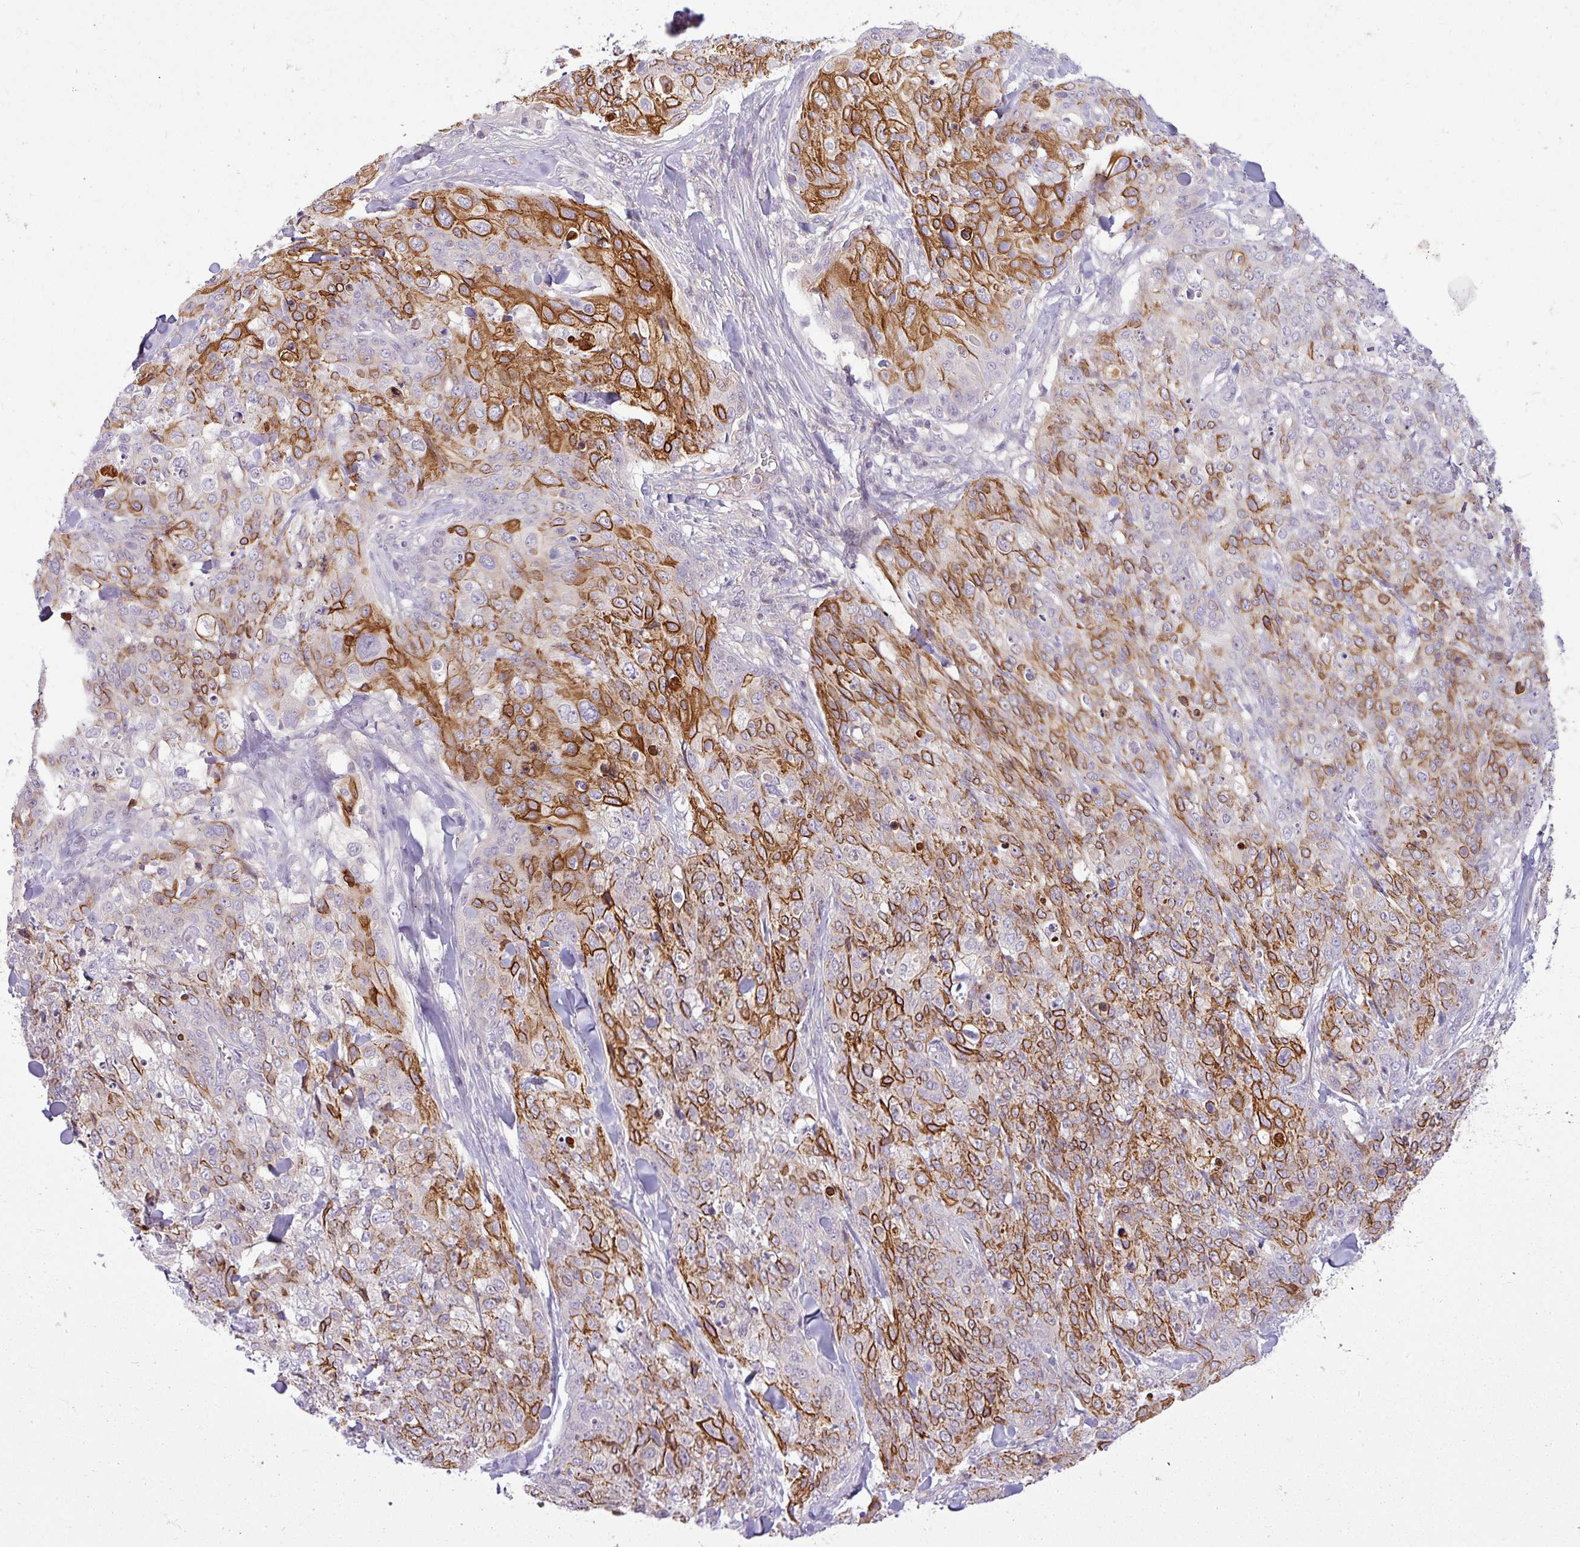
{"staining": {"intensity": "strong", "quantity": "25%-75%", "location": "cytoplasmic/membranous"}, "tissue": "skin cancer", "cell_type": "Tumor cells", "image_type": "cancer", "snomed": [{"axis": "morphology", "description": "Squamous cell carcinoma, NOS"}, {"axis": "topography", "description": "Skin"}, {"axis": "topography", "description": "Vulva"}], "caption": "High-power microscopy captured an immunohistochemistry micrograph of skin cancer (squamous cell carcinoma), revealing strong cytoplasmic/membranous staining in about 25%-75% of tumor cells.", "gene": "APOM", "patient": {"sex": "female", "age": 85}}